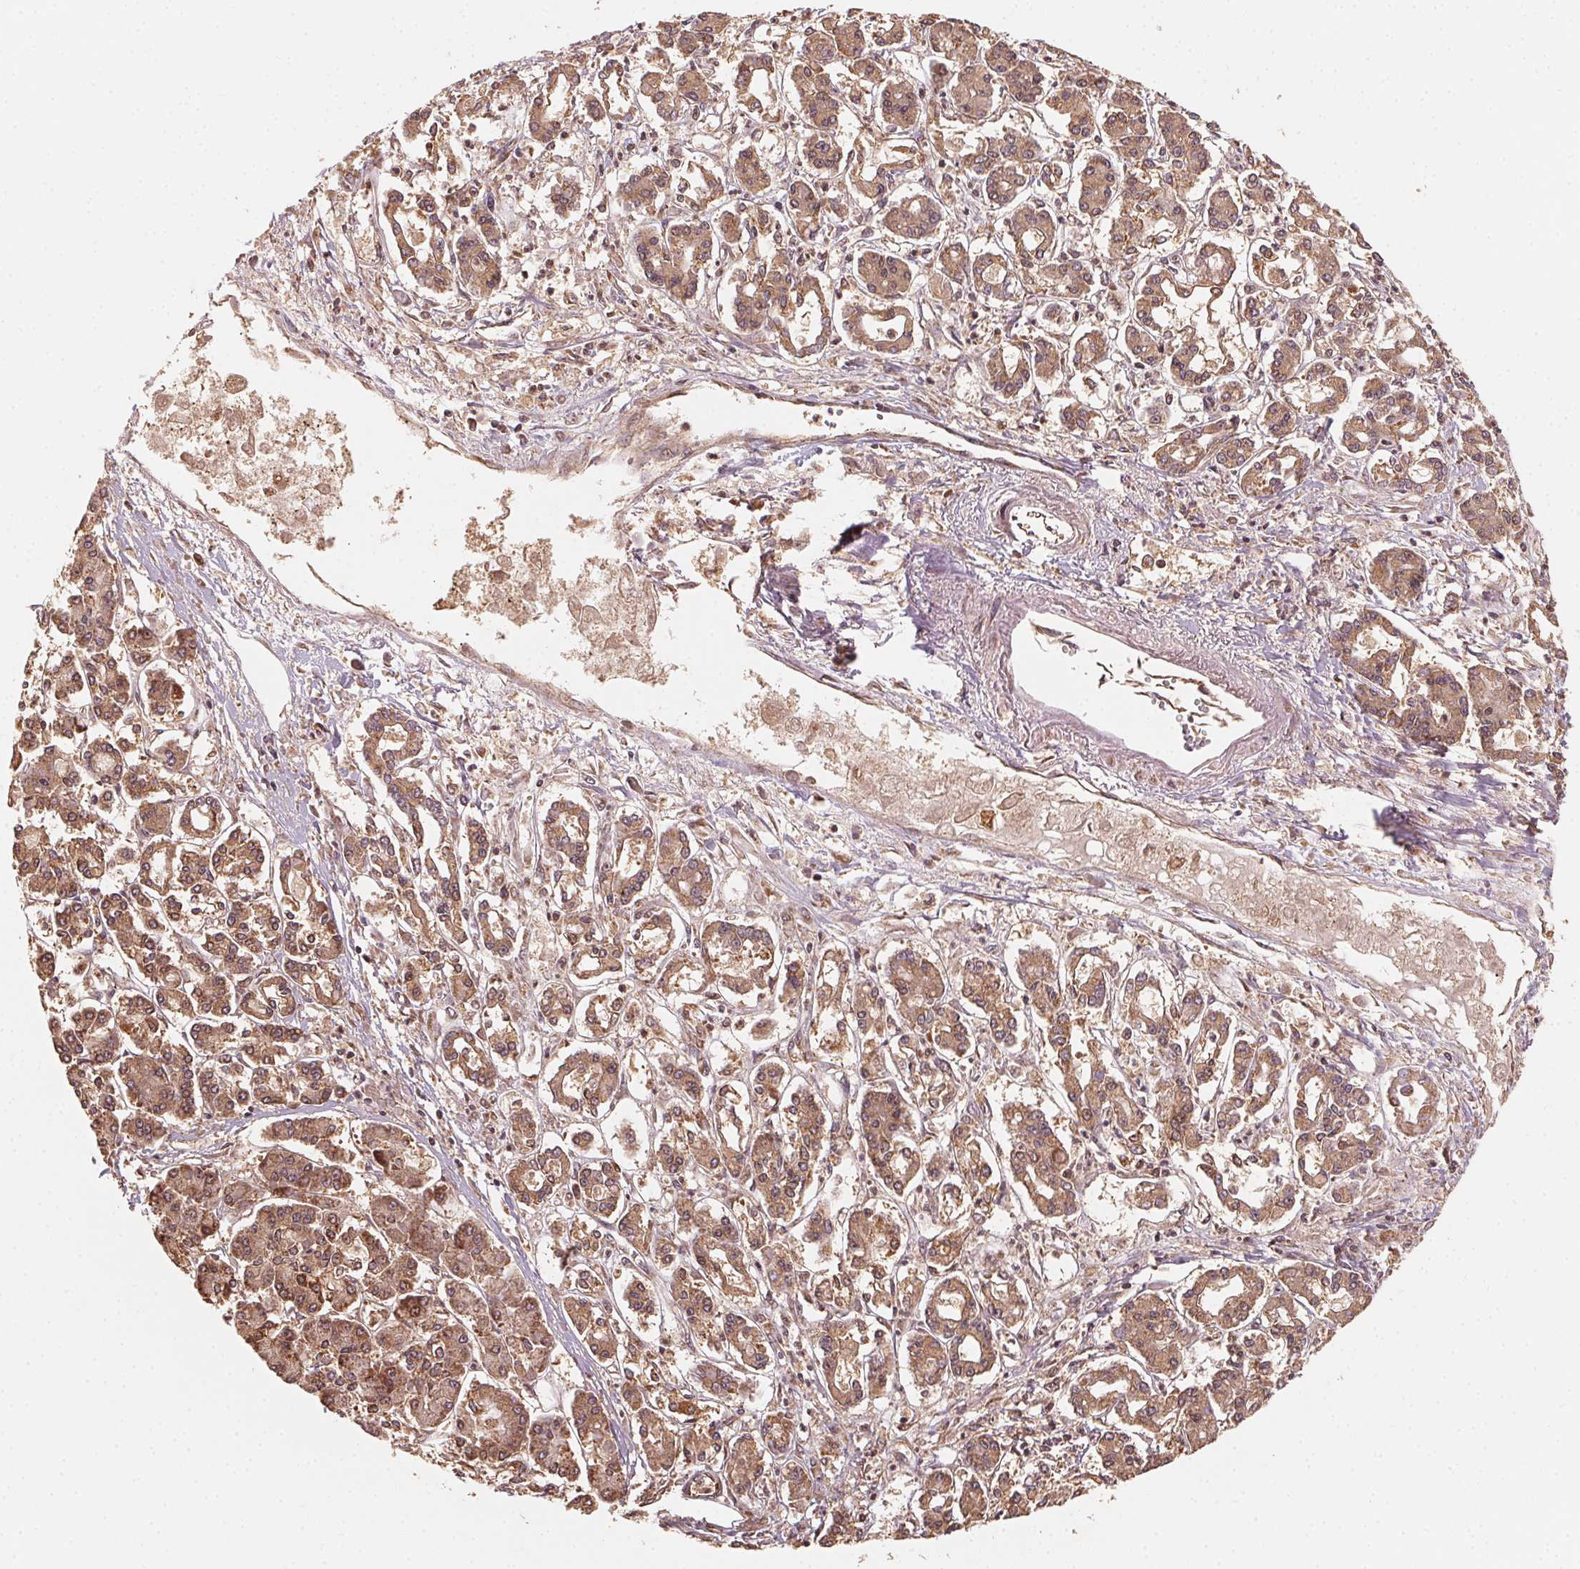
{"staining": {"intensity": "moderate", "quantity": ">75%", "location": "cytoplasmic/membranous"}, "tissue": "pancreatic cancer", "cell_type": "Tumor cells", "image_type": "cancer", "snomed": [{"axis": "morphology", "description": "Adenocarcinoma, NOS"}, {"axis": "topography", "description": "Pancreas"}], "caption": "Protein expression by immunohistochemistry displays moderate cytoplasmic/membranous positivity in about >75% of tumor cells in pancreatic cancer.", "gene": "WBP2", "patient": {"sex": "male", "age": 85}}